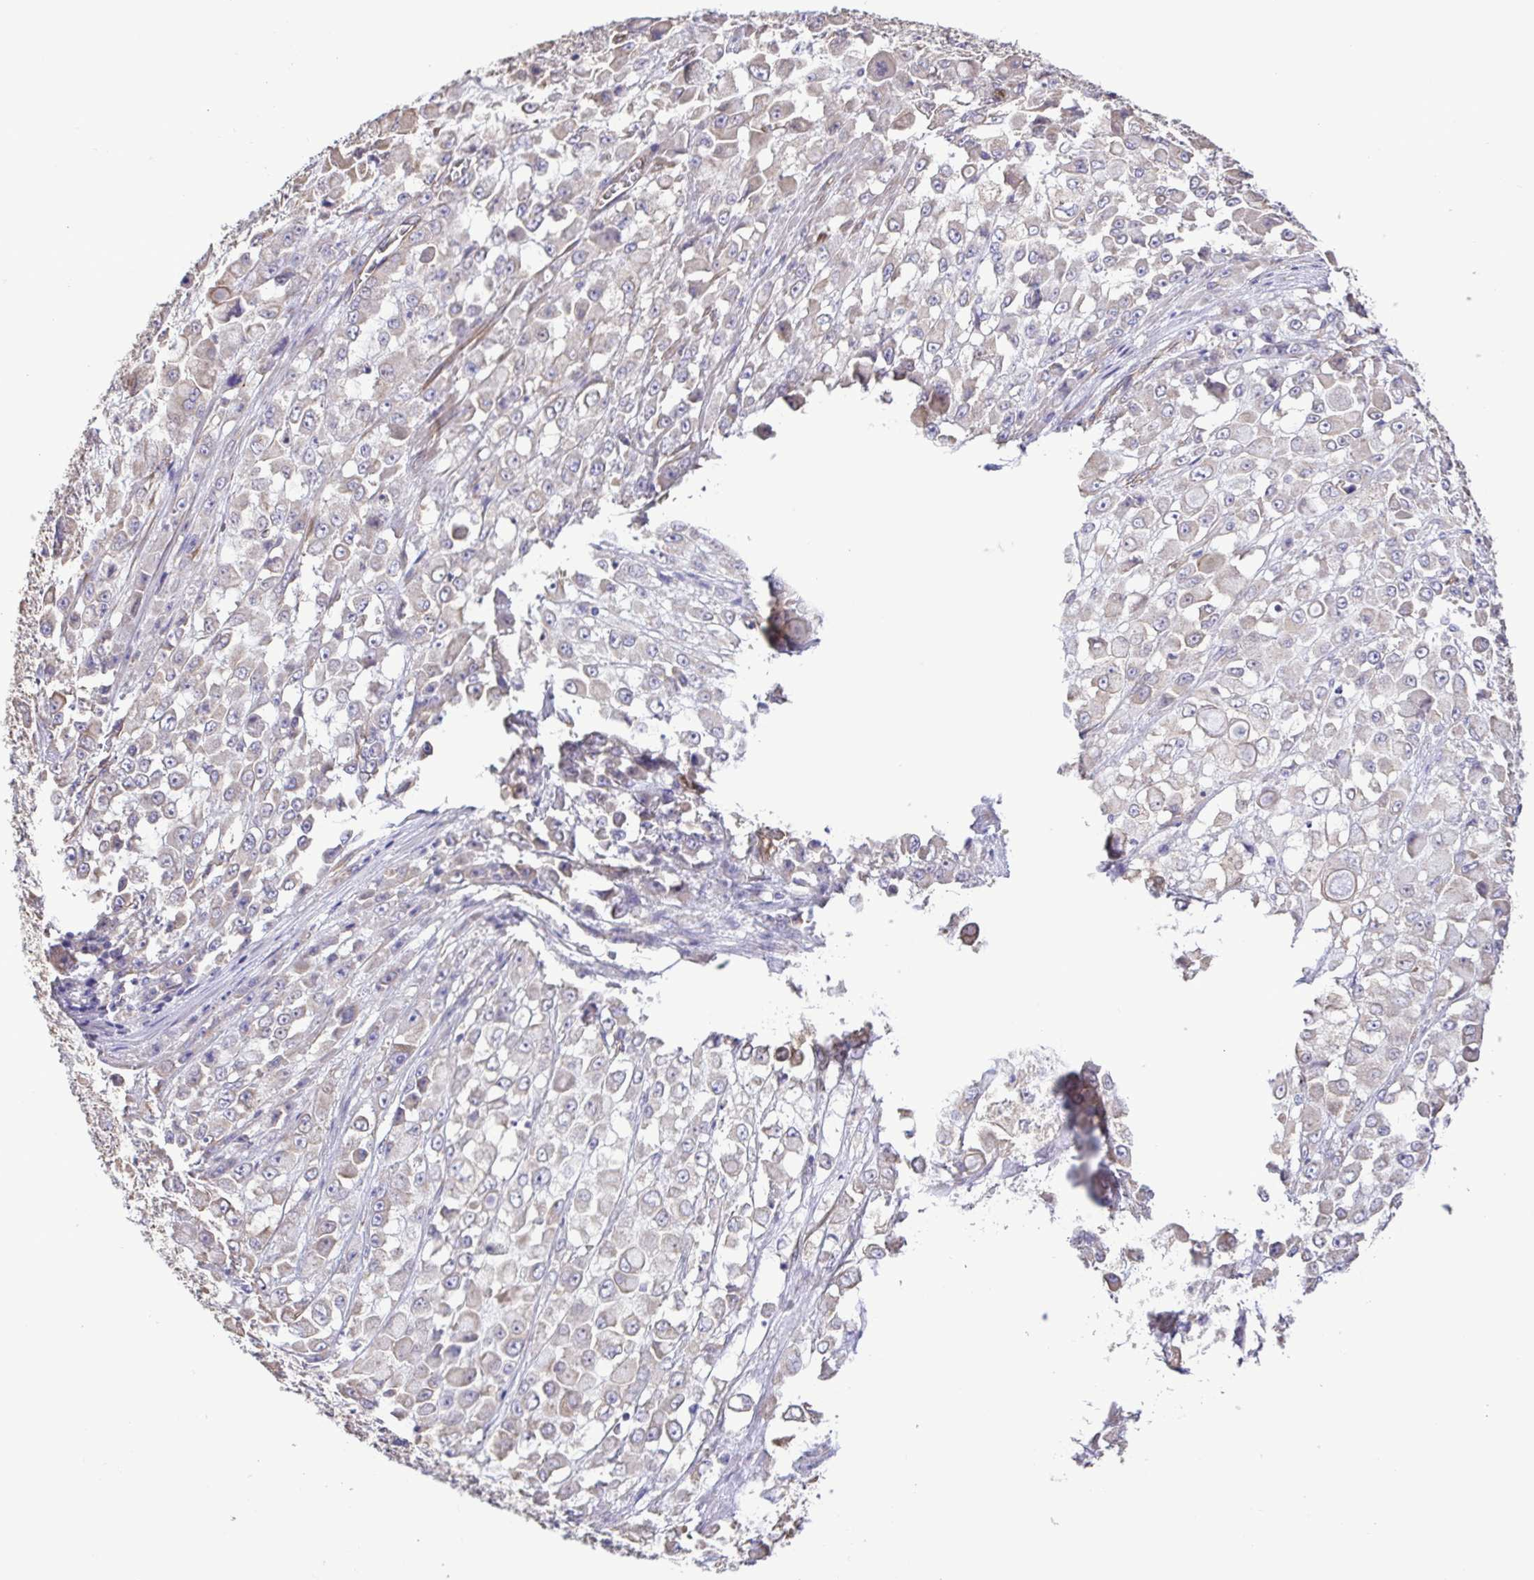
{"staining": {"intensity": "negative", "quantity": "none", "location": "none"}, "tissue": "stomach cancer", "cell_type": "Tumor cells", "image_type": "cancer", "snomed": [{"axis": "morphology", "description": "Adenocarcinoma, NOS"}, {"axis": "topography", "description": "Stomach"}], "caption": "The histopathology image exhibits no significant staining in tumor cells of stomach cancer (adenocarcinoma).", "gene": "FLT1", "patient": {"sex": "female", "age": 76}}